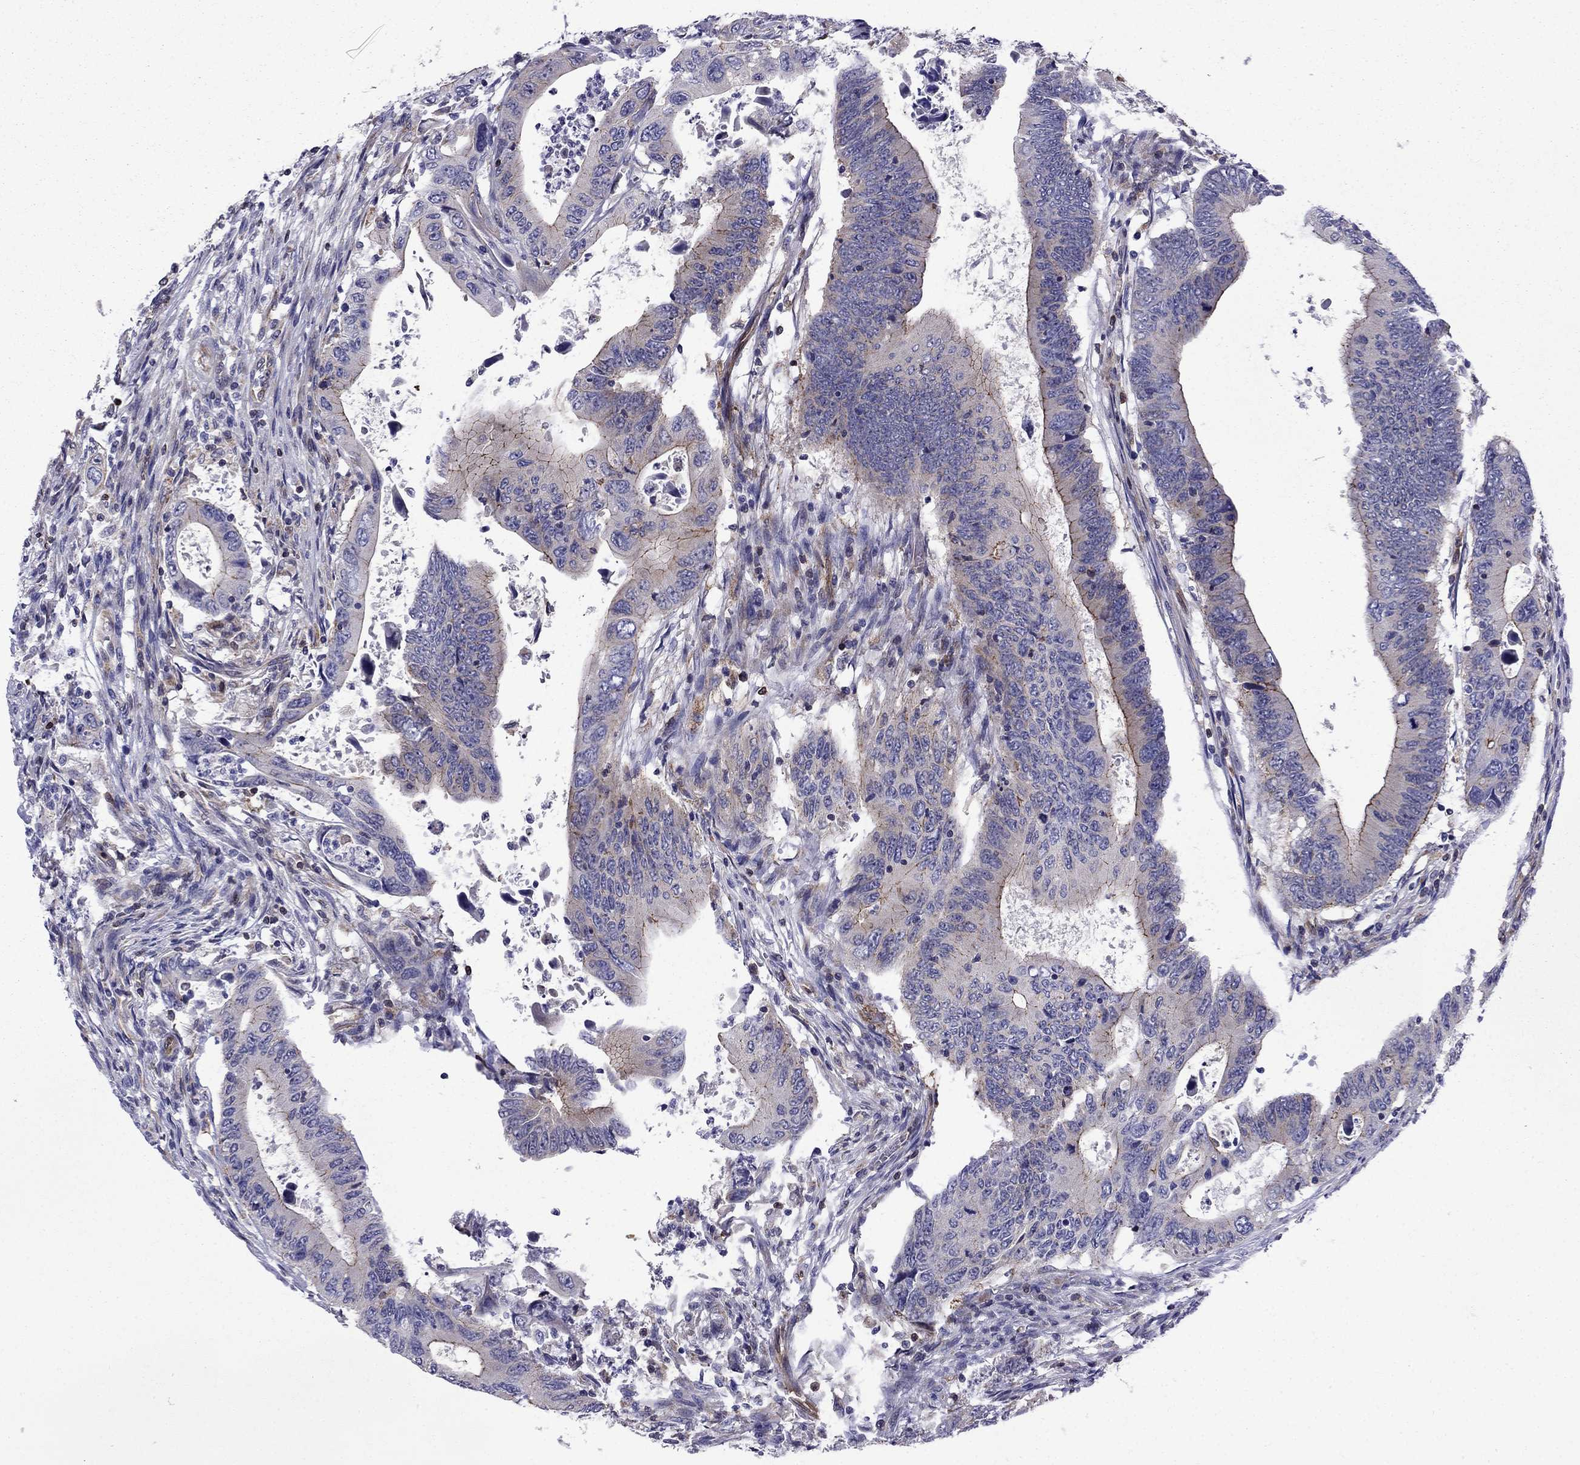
{"staining": {"intensity": "moderate", "quantity": "<25%", "location": "cytoplasmic/membranous"}, "tissue": "colorectal cancer", "cell_type": "Tumor cells", "image_type": "cancer", "snomed": [{"axis": "morphology", "description": "Adenocarcinoma, NOS"}, {"axis": "topography", "description": "Colon"}], "caption": "An image showing moderate cytoplasmic/membranous staining in about <25% of tumor cells in adenocarcinoma (colorectal), as visualized by brown immunohistochemical staining.", "gene": "GNAL", "patient": {"sex": "female", "age": 90}}